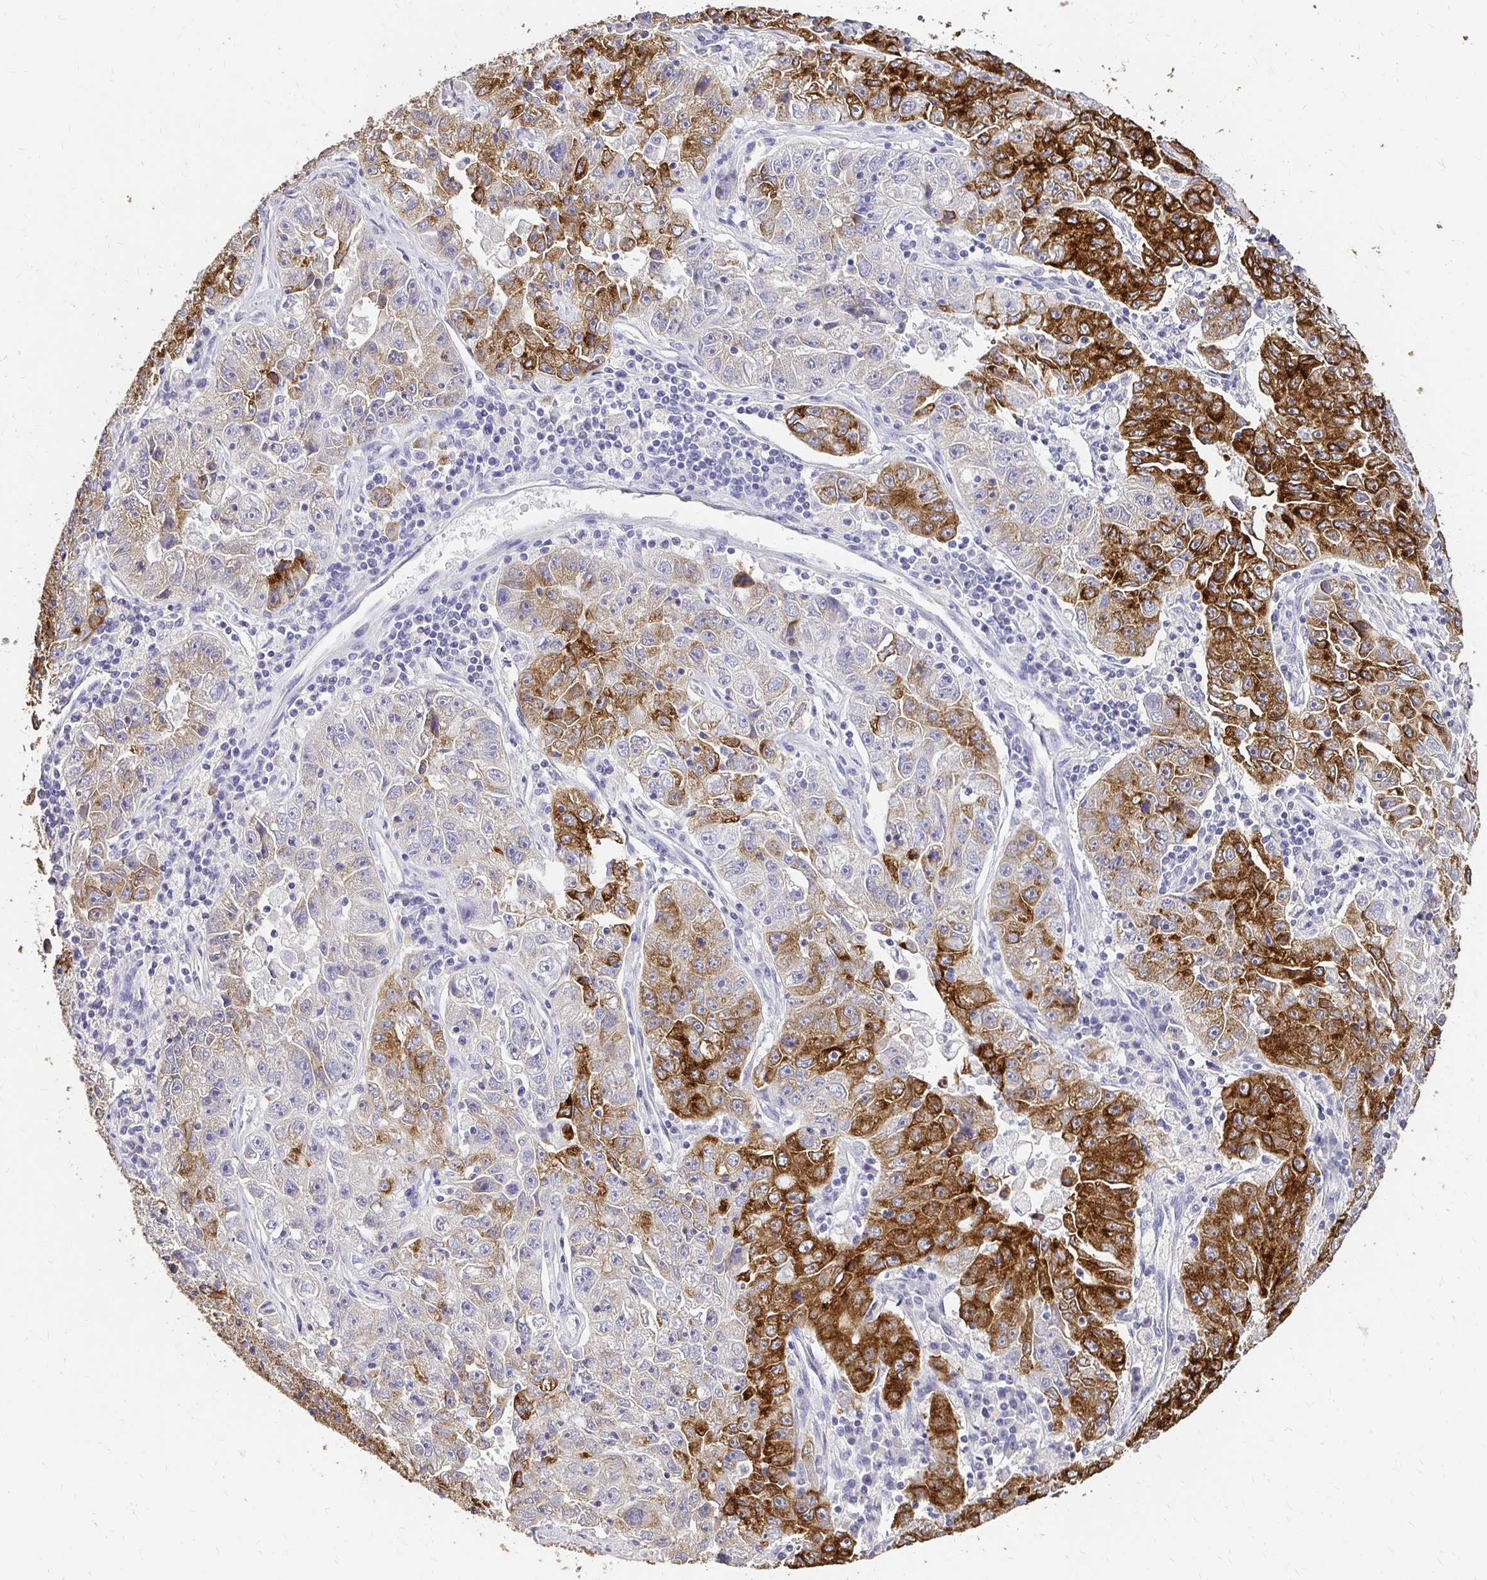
{"staining": {"intensity": "strong", "quantity": "25%-75%", "location": "cytoplasmic/membranous"}, "tissue": "lung cancer", "cell_type": "Tumor cells", "image_type": "cancer", "snomed": [{"axis": "morphology", "description": "Normal morphology"}, {"axis": "morphology", "description": "Adenocarcinoma, NOS"}, {"axis": "topography", "description": "Lymph node"}, {"axis": "topography", "description": "Lung"}], "caption": "The immunohistochemical stain highlights strong cytoplasmic/membranous staining in tumor cells of lung adenocarcinoma tissue.", "gene": "UGT1A6", "patient": {"sex": "female", "age": 57}}